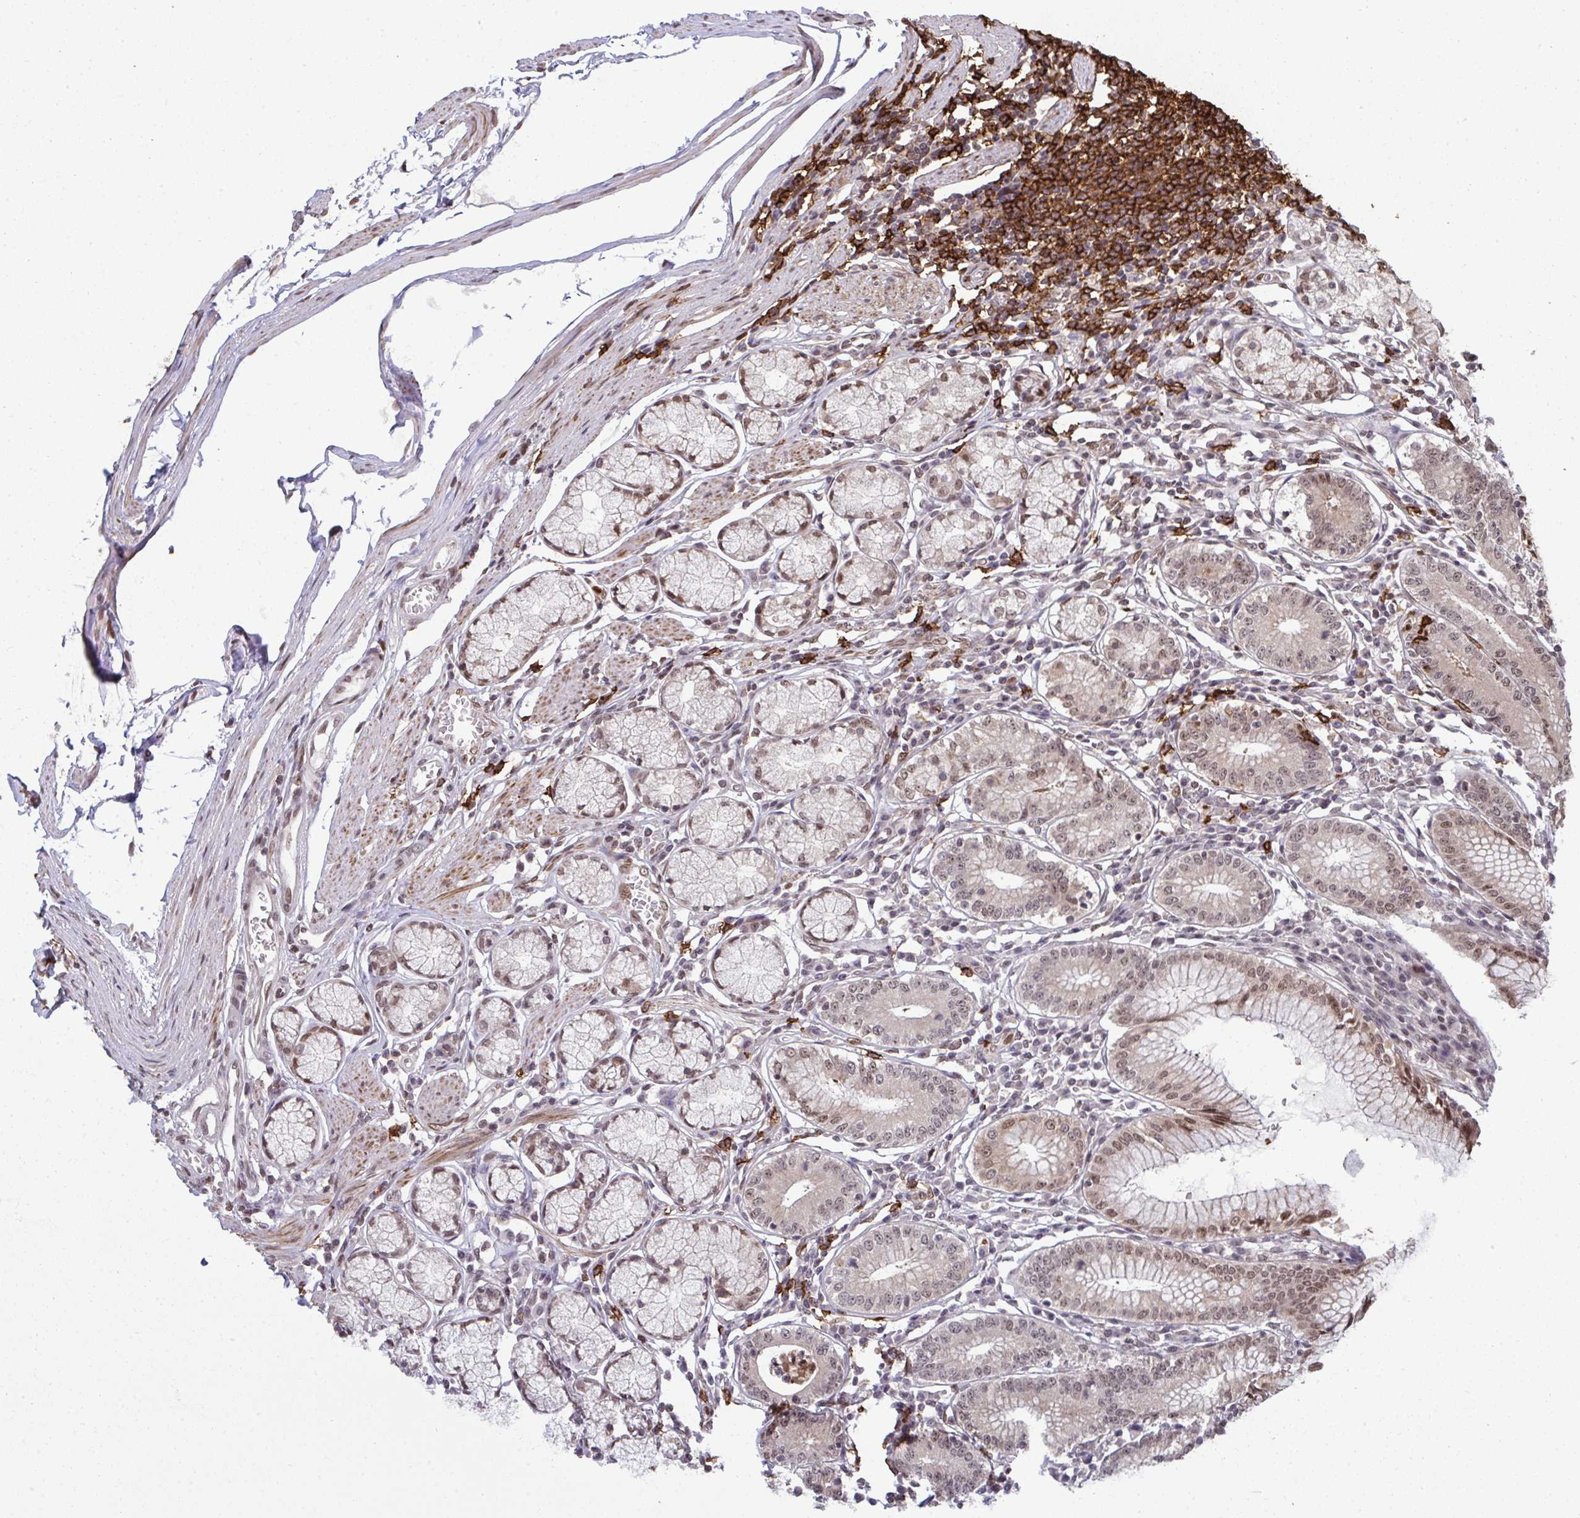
{"staining": {"intensity": "strong", "quantity": "25%-75%", "location": "cytoplasmic/membranous,nuclear"}, "tissue": "stomach", "cell_type": "Glandular cells", "image_type": "normal", "snomed": [{"axis": "morphology", "description": "Normal tissue, NOS"}, {"axis": "topography", "description": "Stomach"}], "caption": "Protein analysis of unremarkable stomach reveals strong cytoplasmic/membranous,nuclear expression in approximately 25%-75% of glandular cells.", "gene": "UXT", "patient": {"sex": "male", "age": 55}}